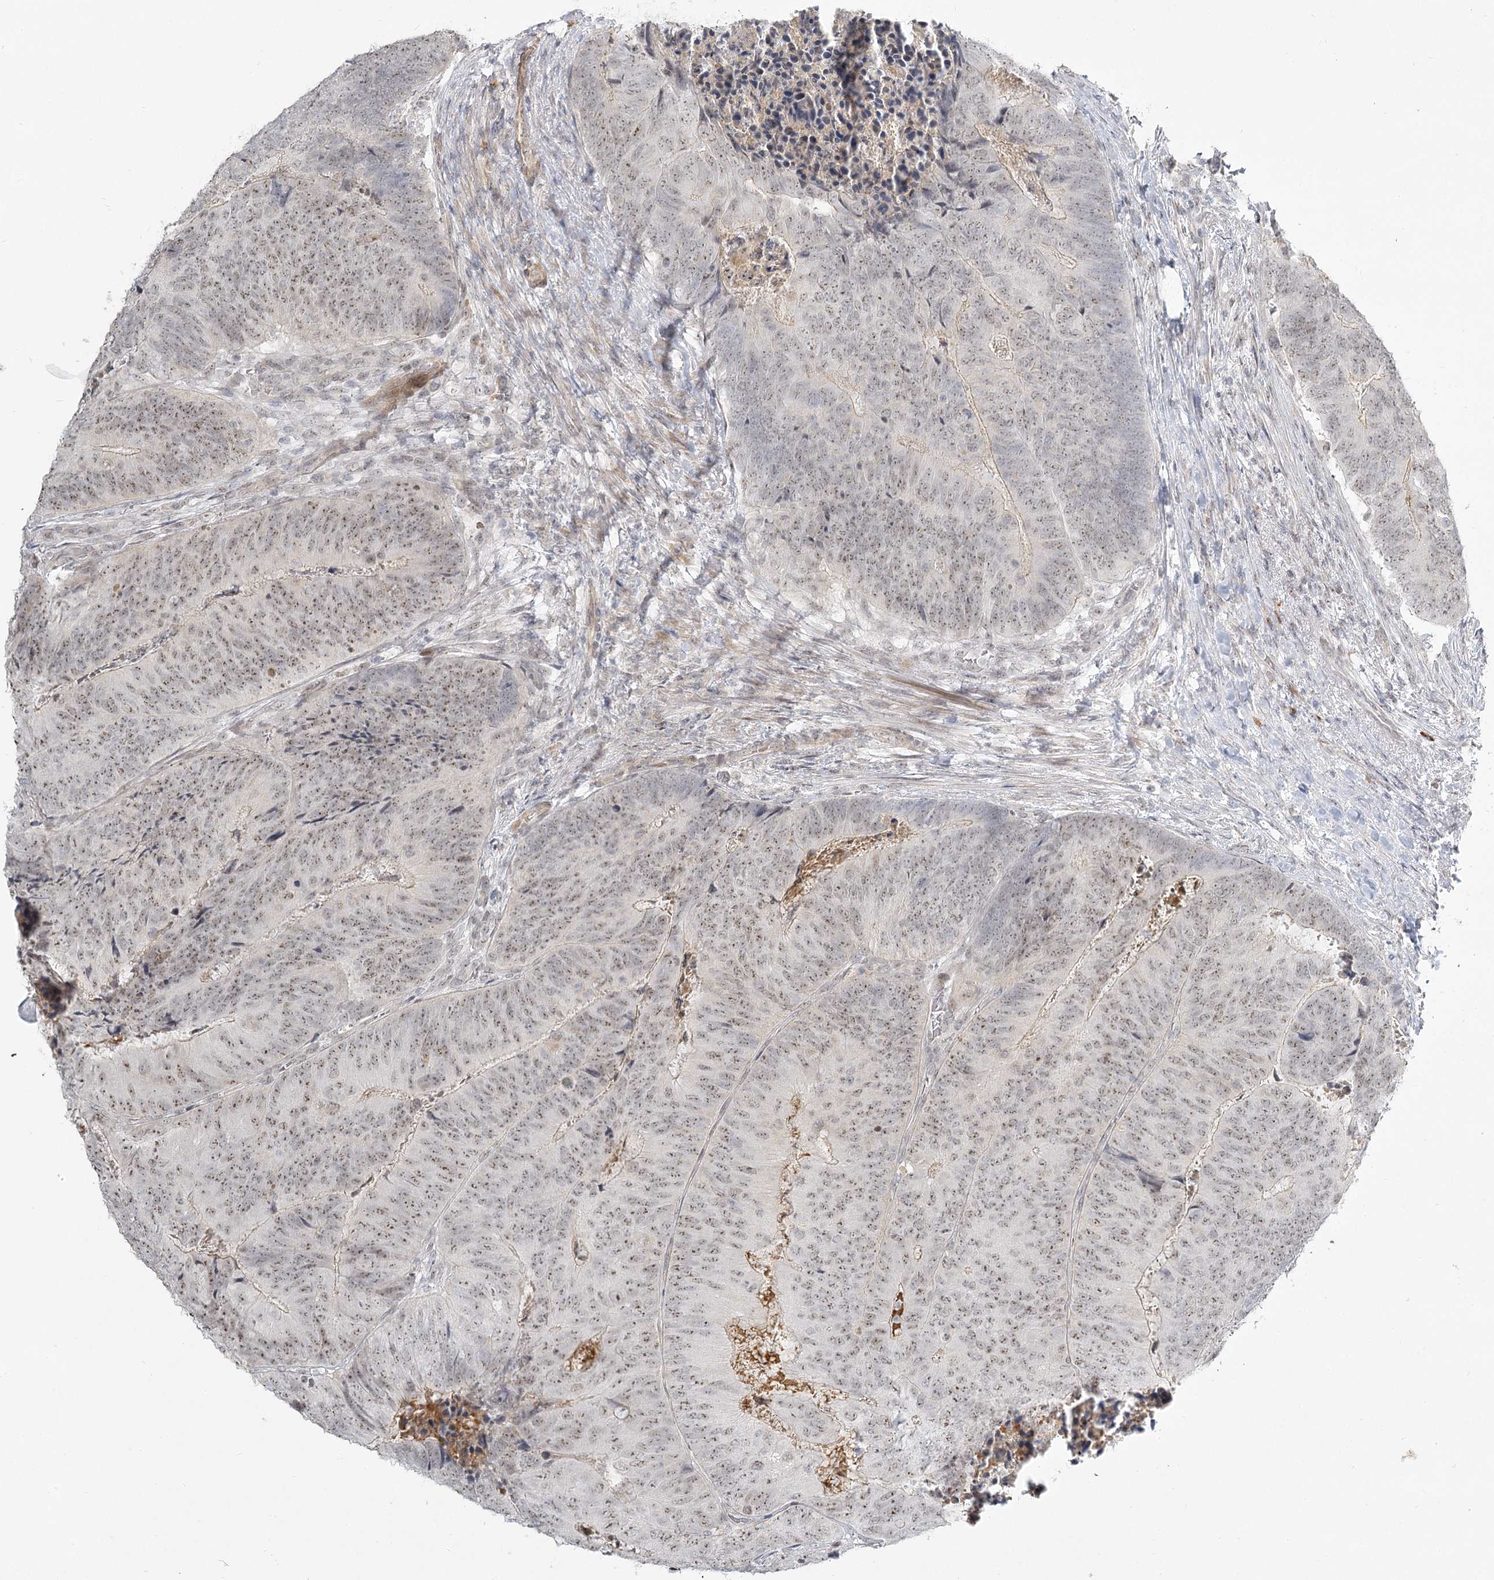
{"staining": {"intensity": "weak", "quantity": ">75%", "location": "nuclear"}, "tissue": "colorectal cancer", "cell_type": "Tumor cells", "image_type": "cancer", "snomed": [{"axis": "morphology", "description": "Adenocarcinoma, NOS"}, {"axis": "topography", "description": "Colon"}], "caption": "This image reveals immunohistochemistry (IHC) staining of colorectal cancer, with low weak nuclear positivity in approximately >75% of tumor cells.", "gene": "EXOSC7", "patient": {"sex": "female", "age": 67}}